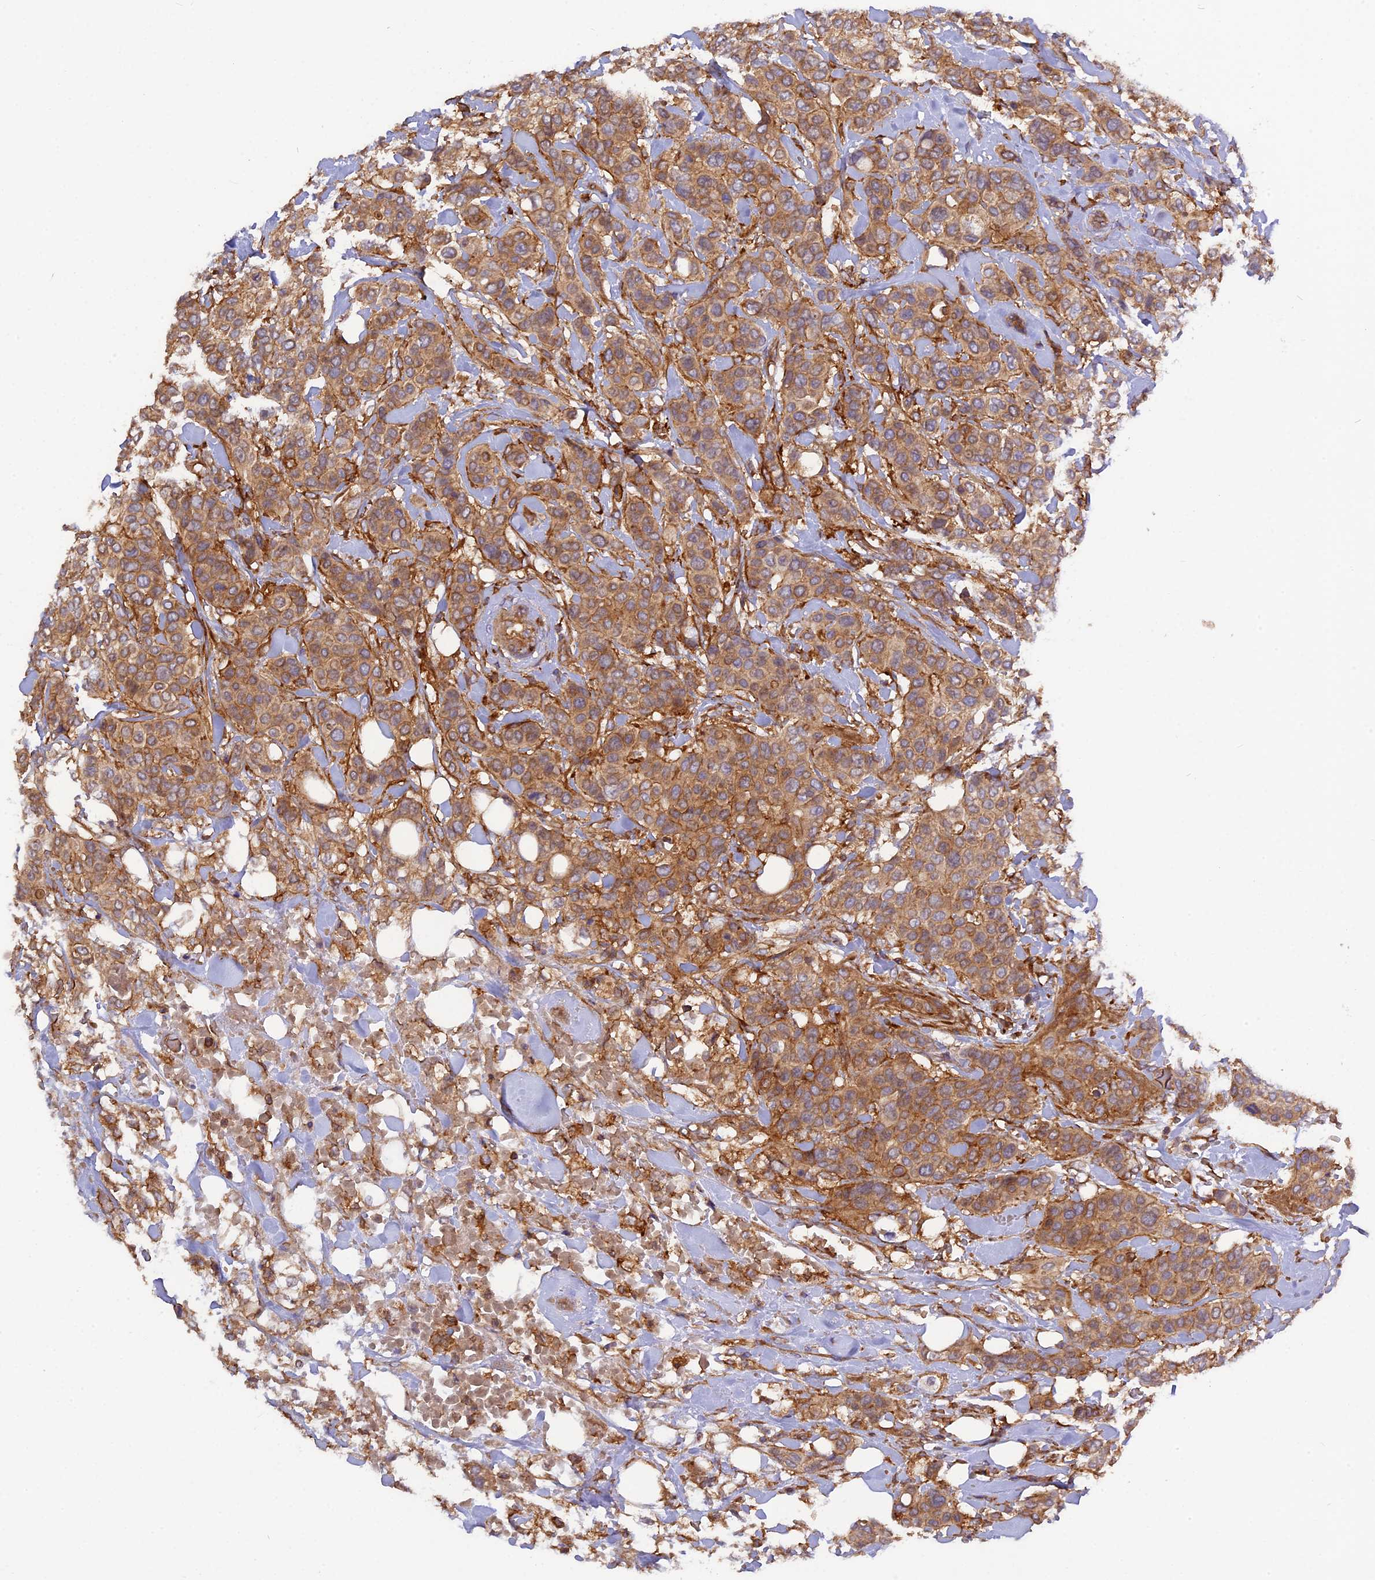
{"staining": {"intensity": "moderate", "quantity": ">75%", "location": "cytoplasmic/membranous"}, "tissue": "breast cancer", "cell_type": "Tumor cells", "image_type": "cancer", "snomed": [{"axis": "morphology", "description": "Lobular carcinoma"}, {"axis": "topography", "description": "Breast"}], "caption": "Immunohistochemical staining of lobular carcinoma (breast) demonstrates moderate cytoplasmic/membranous protein staining in approximately >75% of tumor cells. The protein of interest is shown in brown color, while the nuclei are stained blue.", "gene": "MYO9B", "patient": {"sex": "female", "age": 51}}